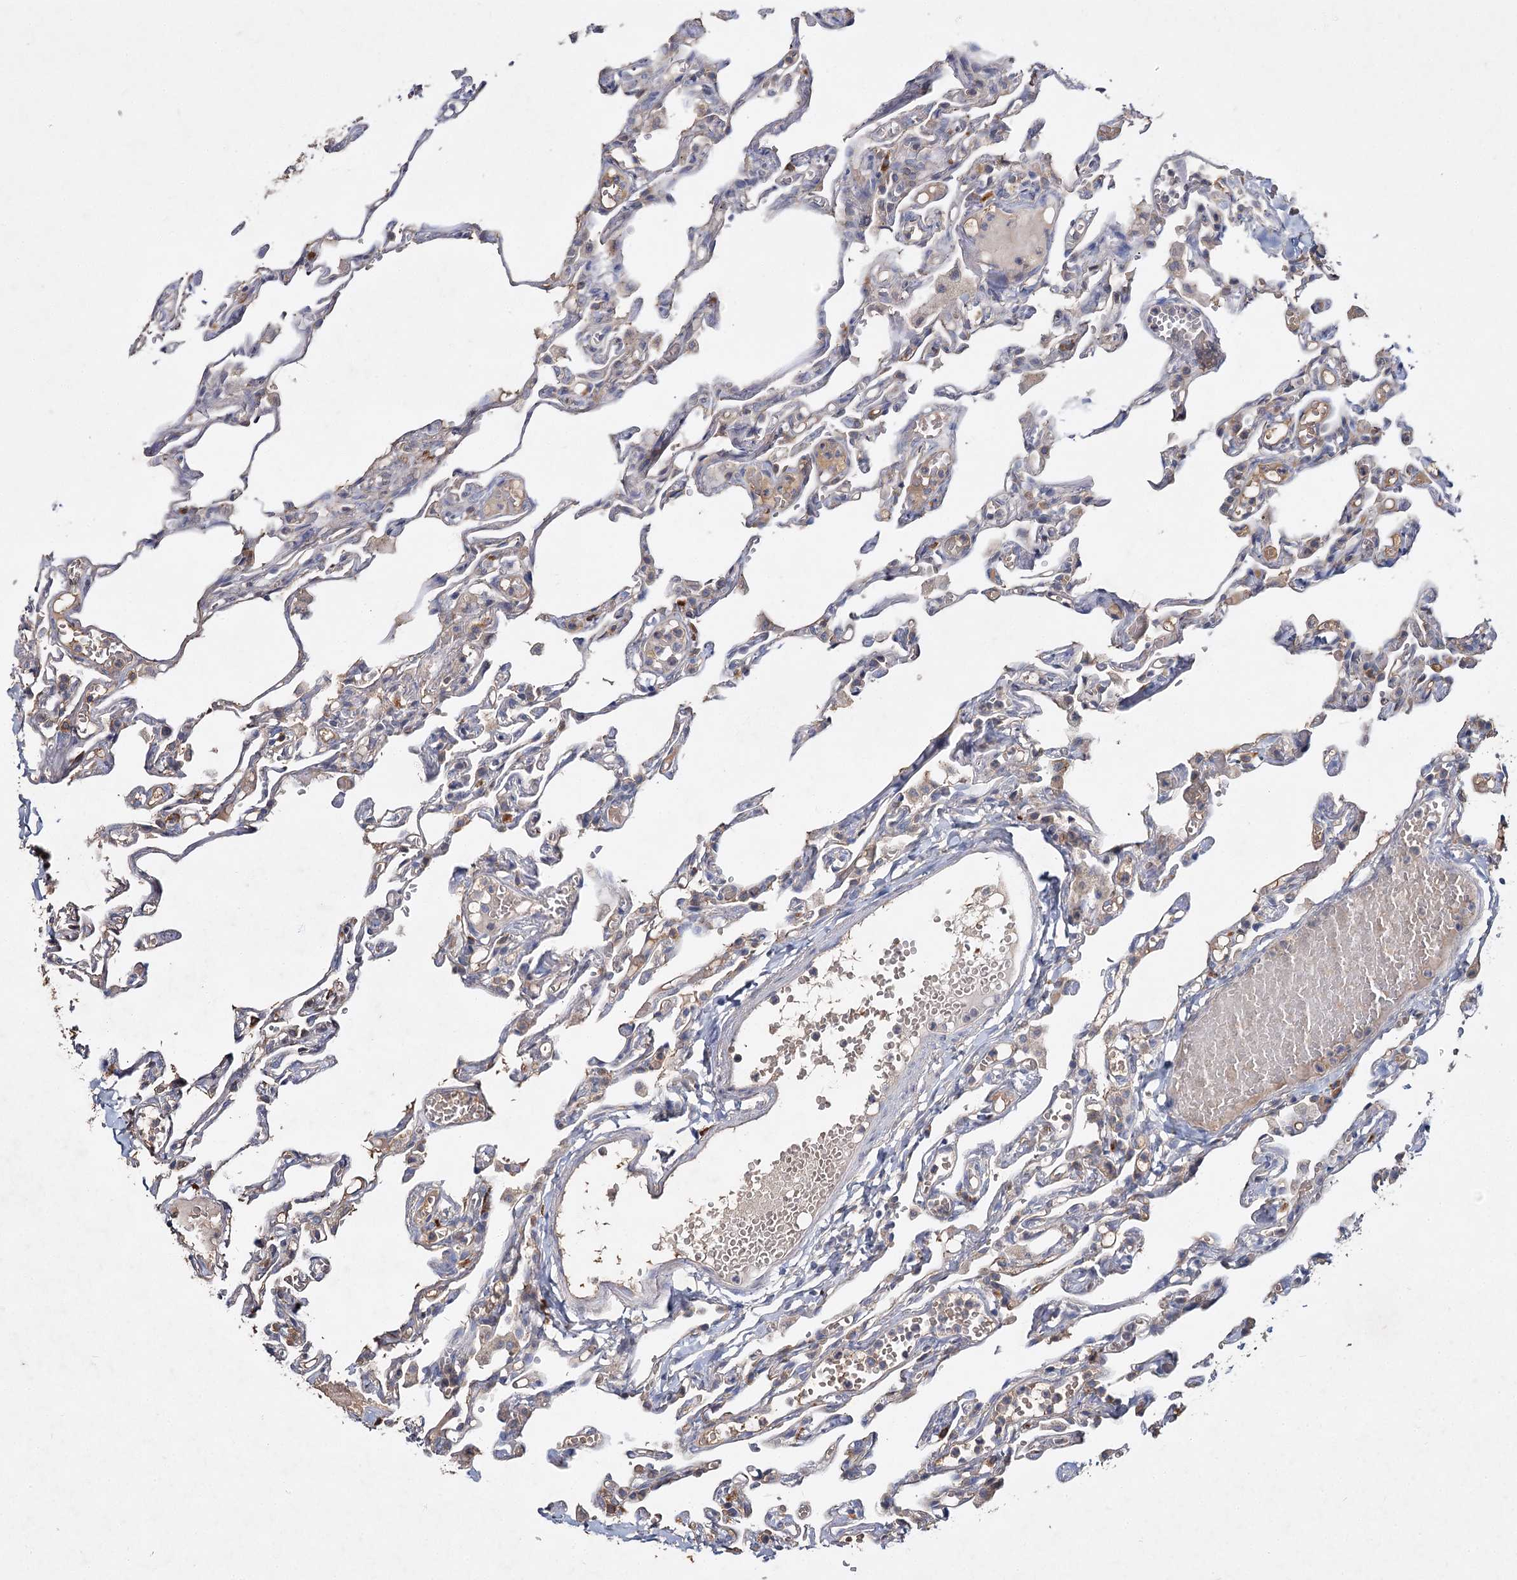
{"staining": {"intensity": "weak", "quantity": "<25%", "location": "cytoplasmic/membranous"}, "tissue": "lung", "cell_type": "Alveolar cells", "image_type": "normal", "snomed": [{"axis": "morphology", "description": "Normal tissue, NOS"}, {"axis": "topography", "description": "Lung"}], "caption": "The image demonstrates no significant expression in alveolar cells of lung. The staining is performed using DAB brown chromogen with nuclei counter-stained in using hematoxylin.", "gene": "MFN1", "patient": {"sex": "male", "age": 21}}